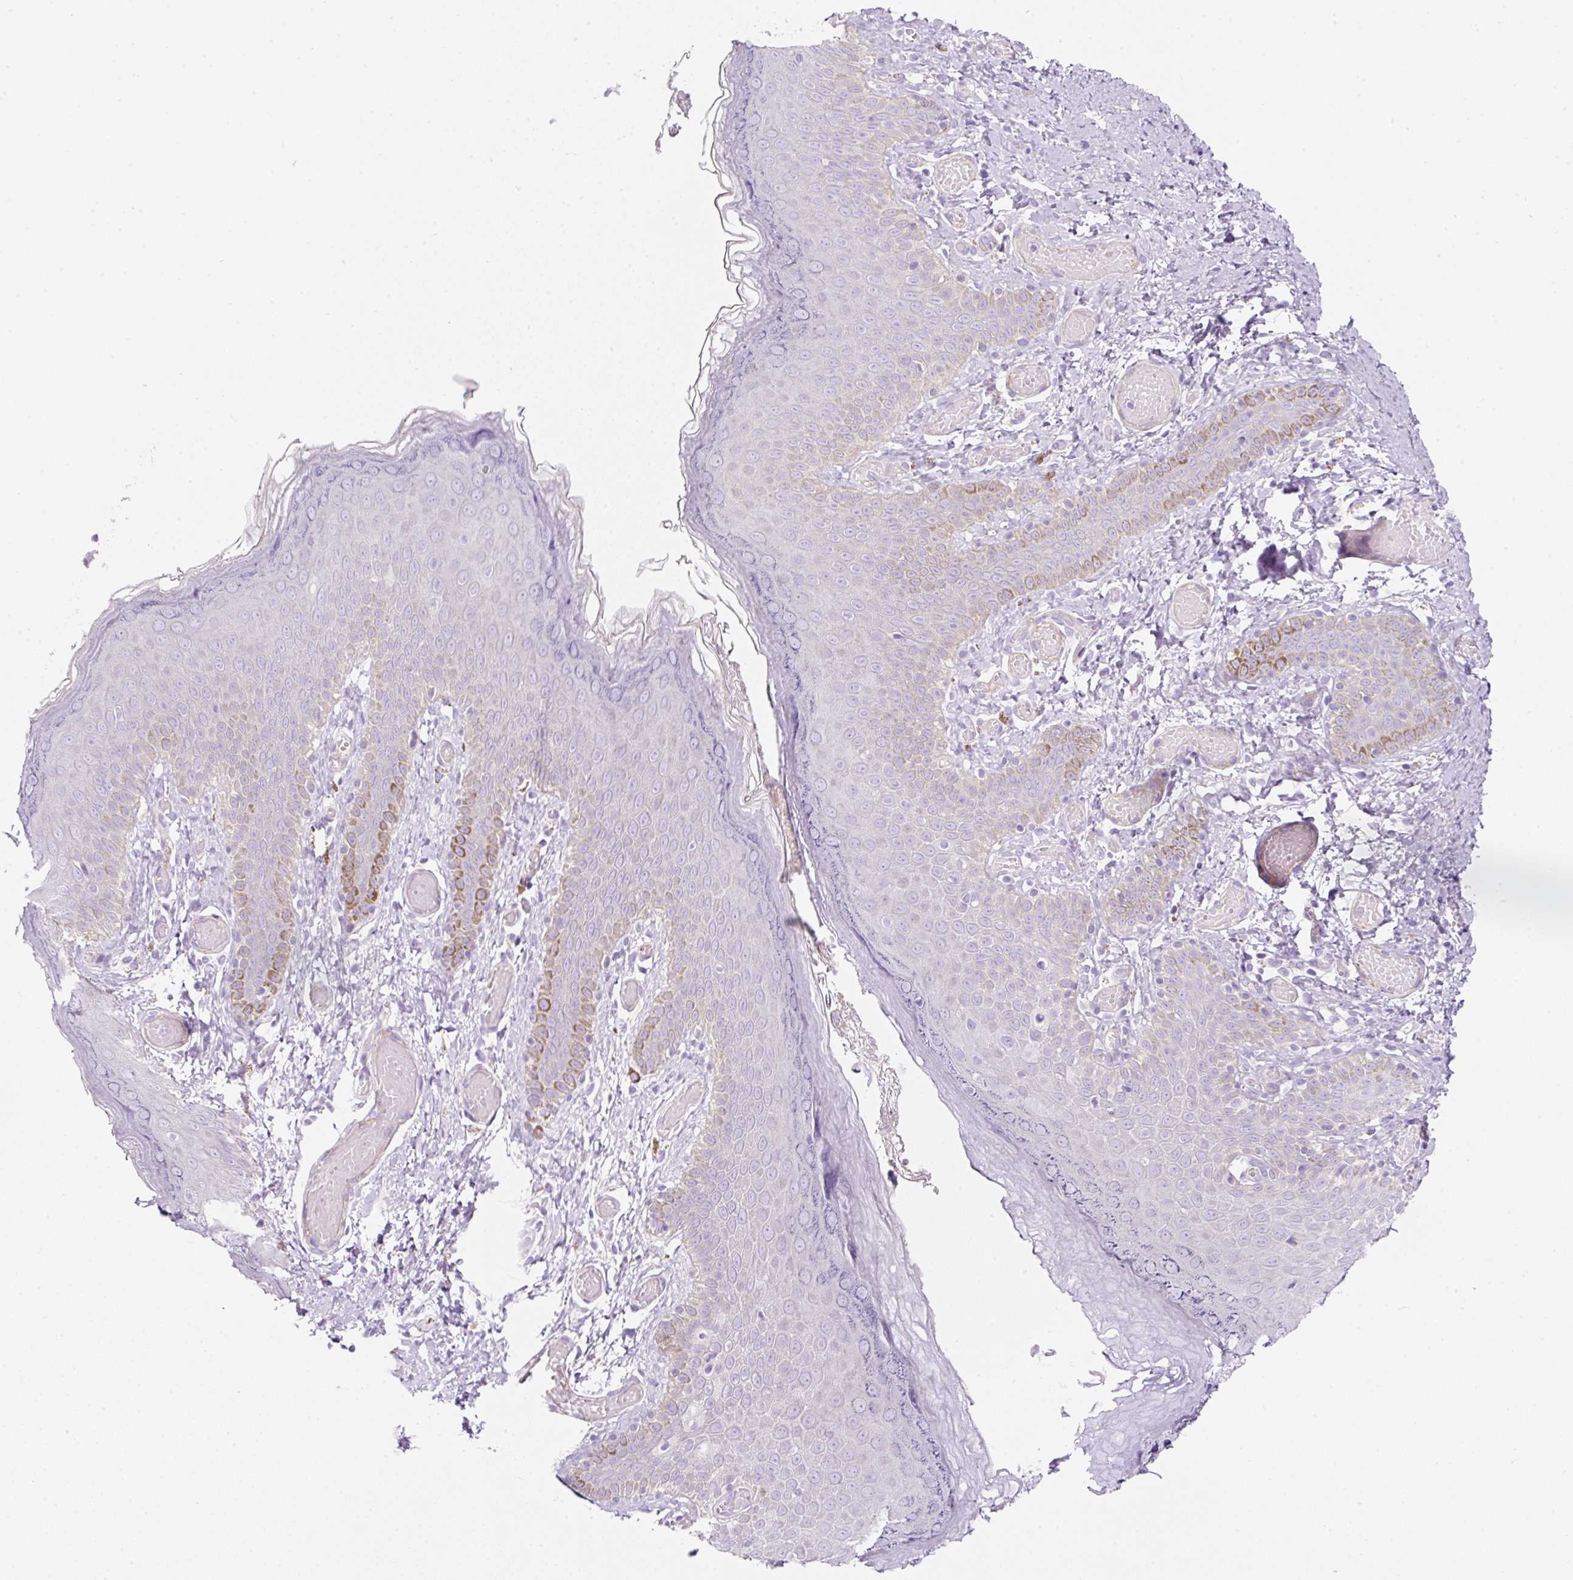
{"staining": {"intensity": "moderate", "quantity": "<25%", "location": "cytoplasmic/membranous"}, "tissue": "skin", "cell_type": "Epidermal cells", "image_type": "normal", "snomed": [{"axis": "morphology", "description": "Normal tissue, NOS"}, {"axis": "topography", "description": "Anal"}], "caption": "Immunohistochemical staining of normal human skin reveals <25% levels of moderate cytoplasmic/membranous protein expression in approximately <25% of epidermal cells. The staining was performed using DAB (3,3'-diaminobenzidine) to visualize the protein expression in brown, while the nuclei were stained in blue with hematoxylin (Magnification: 20x).", "gene": "ERAP2", "patient": {"sex": "female", "age": 40}}